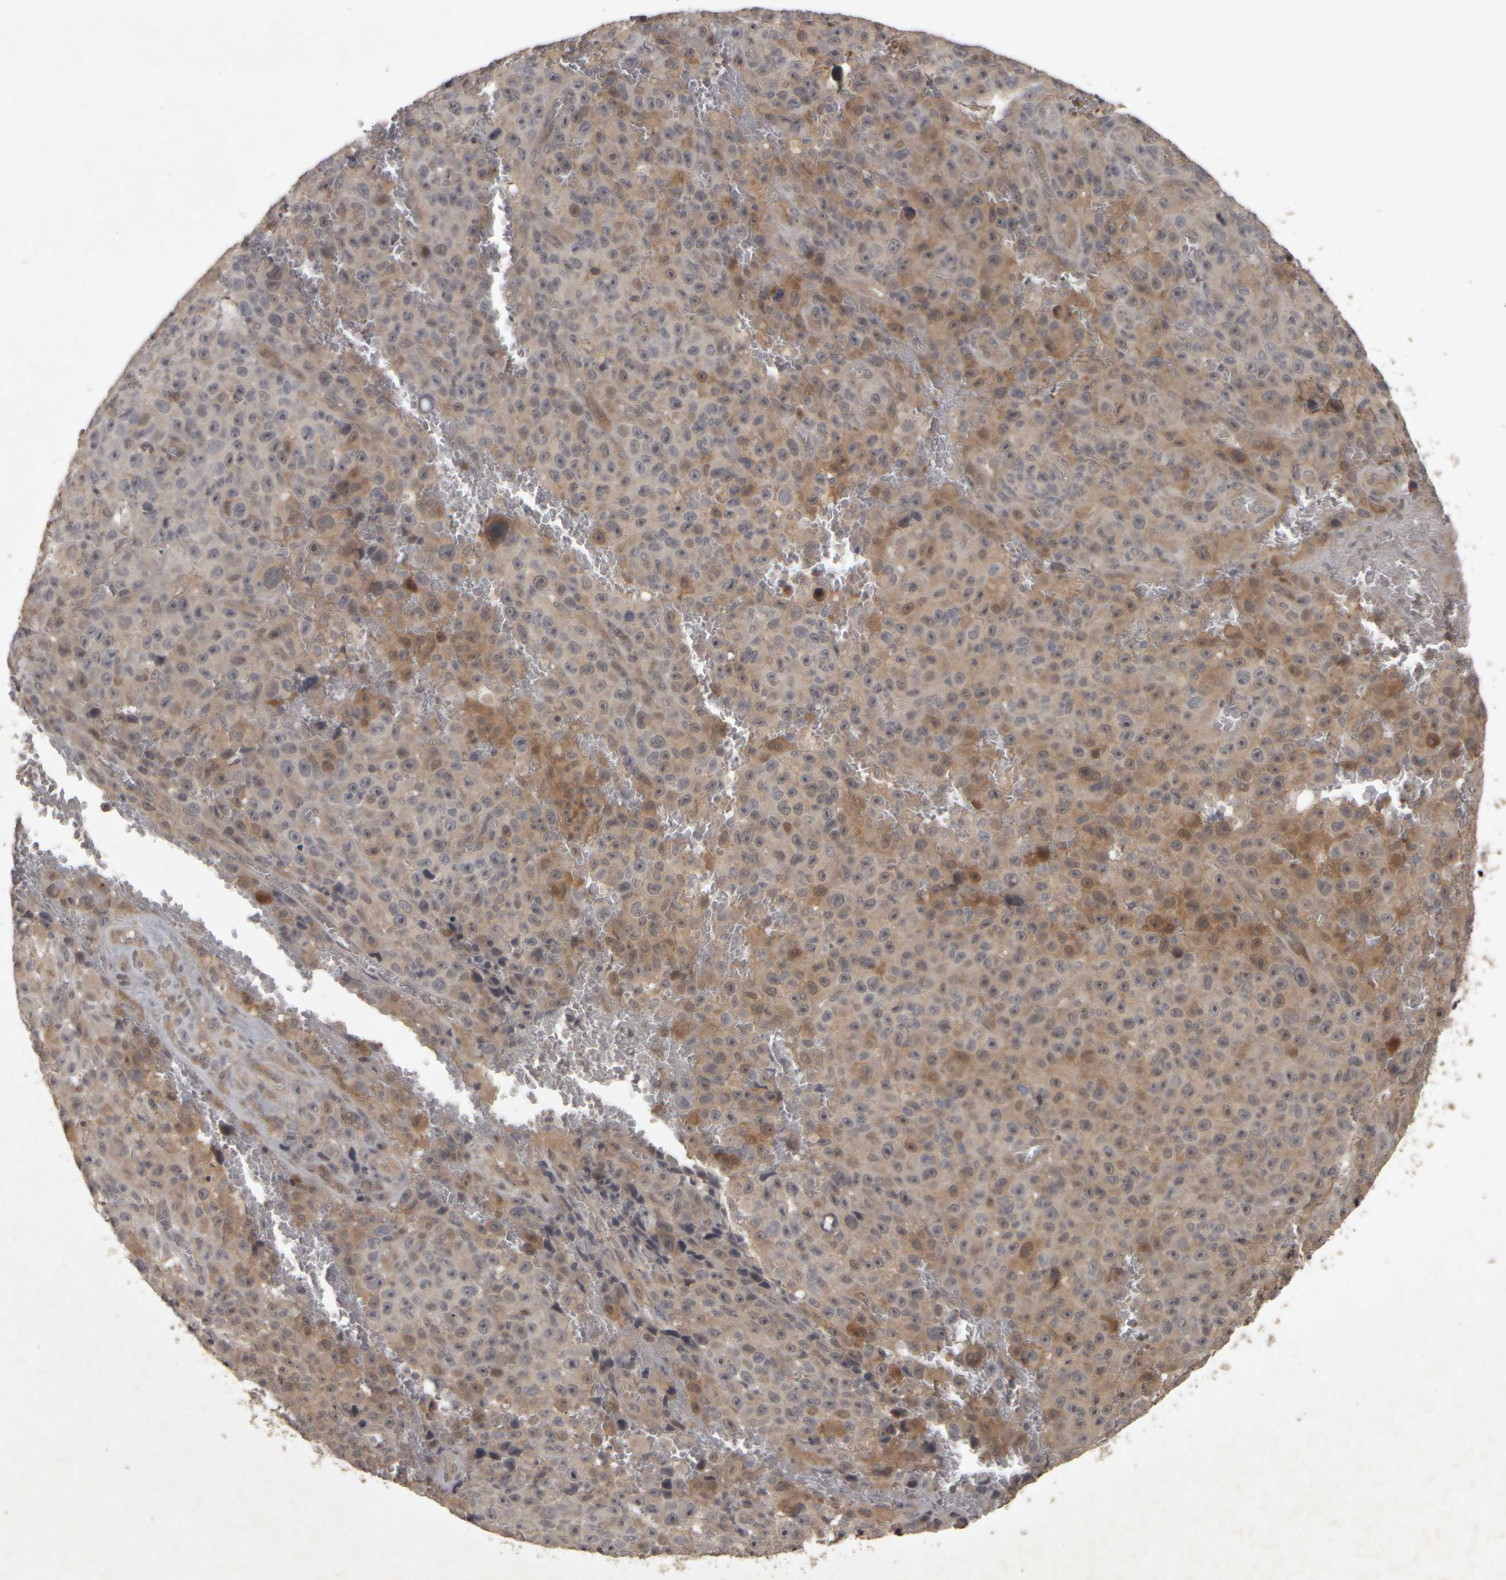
{"staining": {"intensity": "moderate", "quantity": "25%-75%", "location": "cytoplasmic/membranous"}, "tissue": "melanoma", "cell_type": "Tumor cells", "image_type": "cancer", "snomed": [{"axis": "morphology", "description": "Malignant melanoma, NOS"}, {"axis": "topography", "description": "Skin"}], "caption": "There is medium levels of moderate cytoplasmic/membranous expression in tumor cells of melanoma, as demonstrated by immunohistochemical staining (brown color).", "gene": "ACO1", "patient": {"sex": "female", "age": 82}}